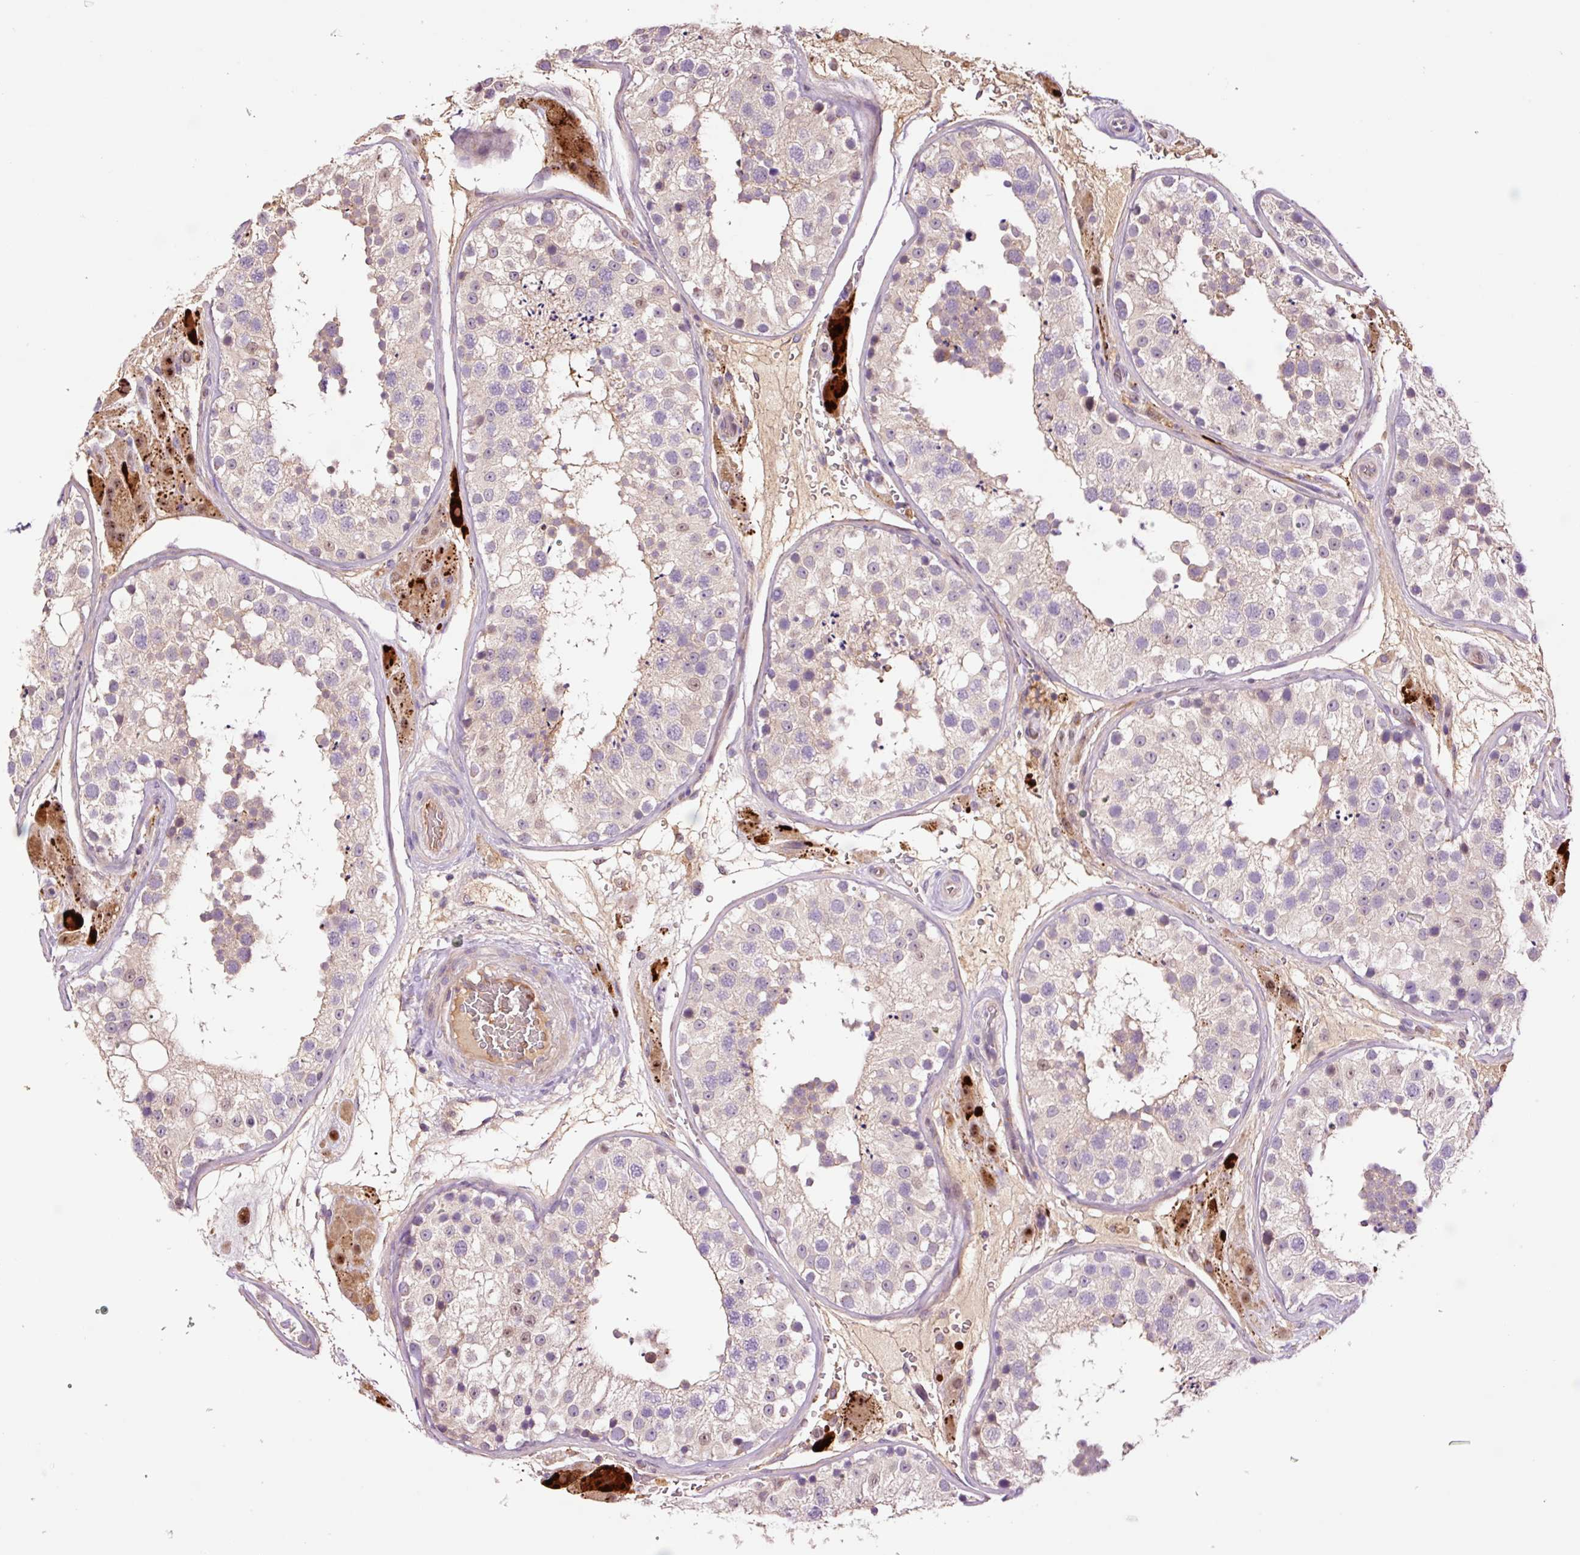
{"staining": {"intensity": "weak", "quantity": "<25%", "location": "cytoplasmic/membranous"}, "tissue": "testis", "cell_type": "Cells in seminiferous ducts", "image_type": "normal", "snomed": [{"axis": "morphology", "description": "Normal tissue, NOS"}, {"axis": "topography", "description": "Testis"}], "caption": "Photomicrograph shows no significant protein positivity in cells in seminiferous ducts of benign testis.", "gene": "TMEM235", "patient": {"sex": "male", "age": 26}}